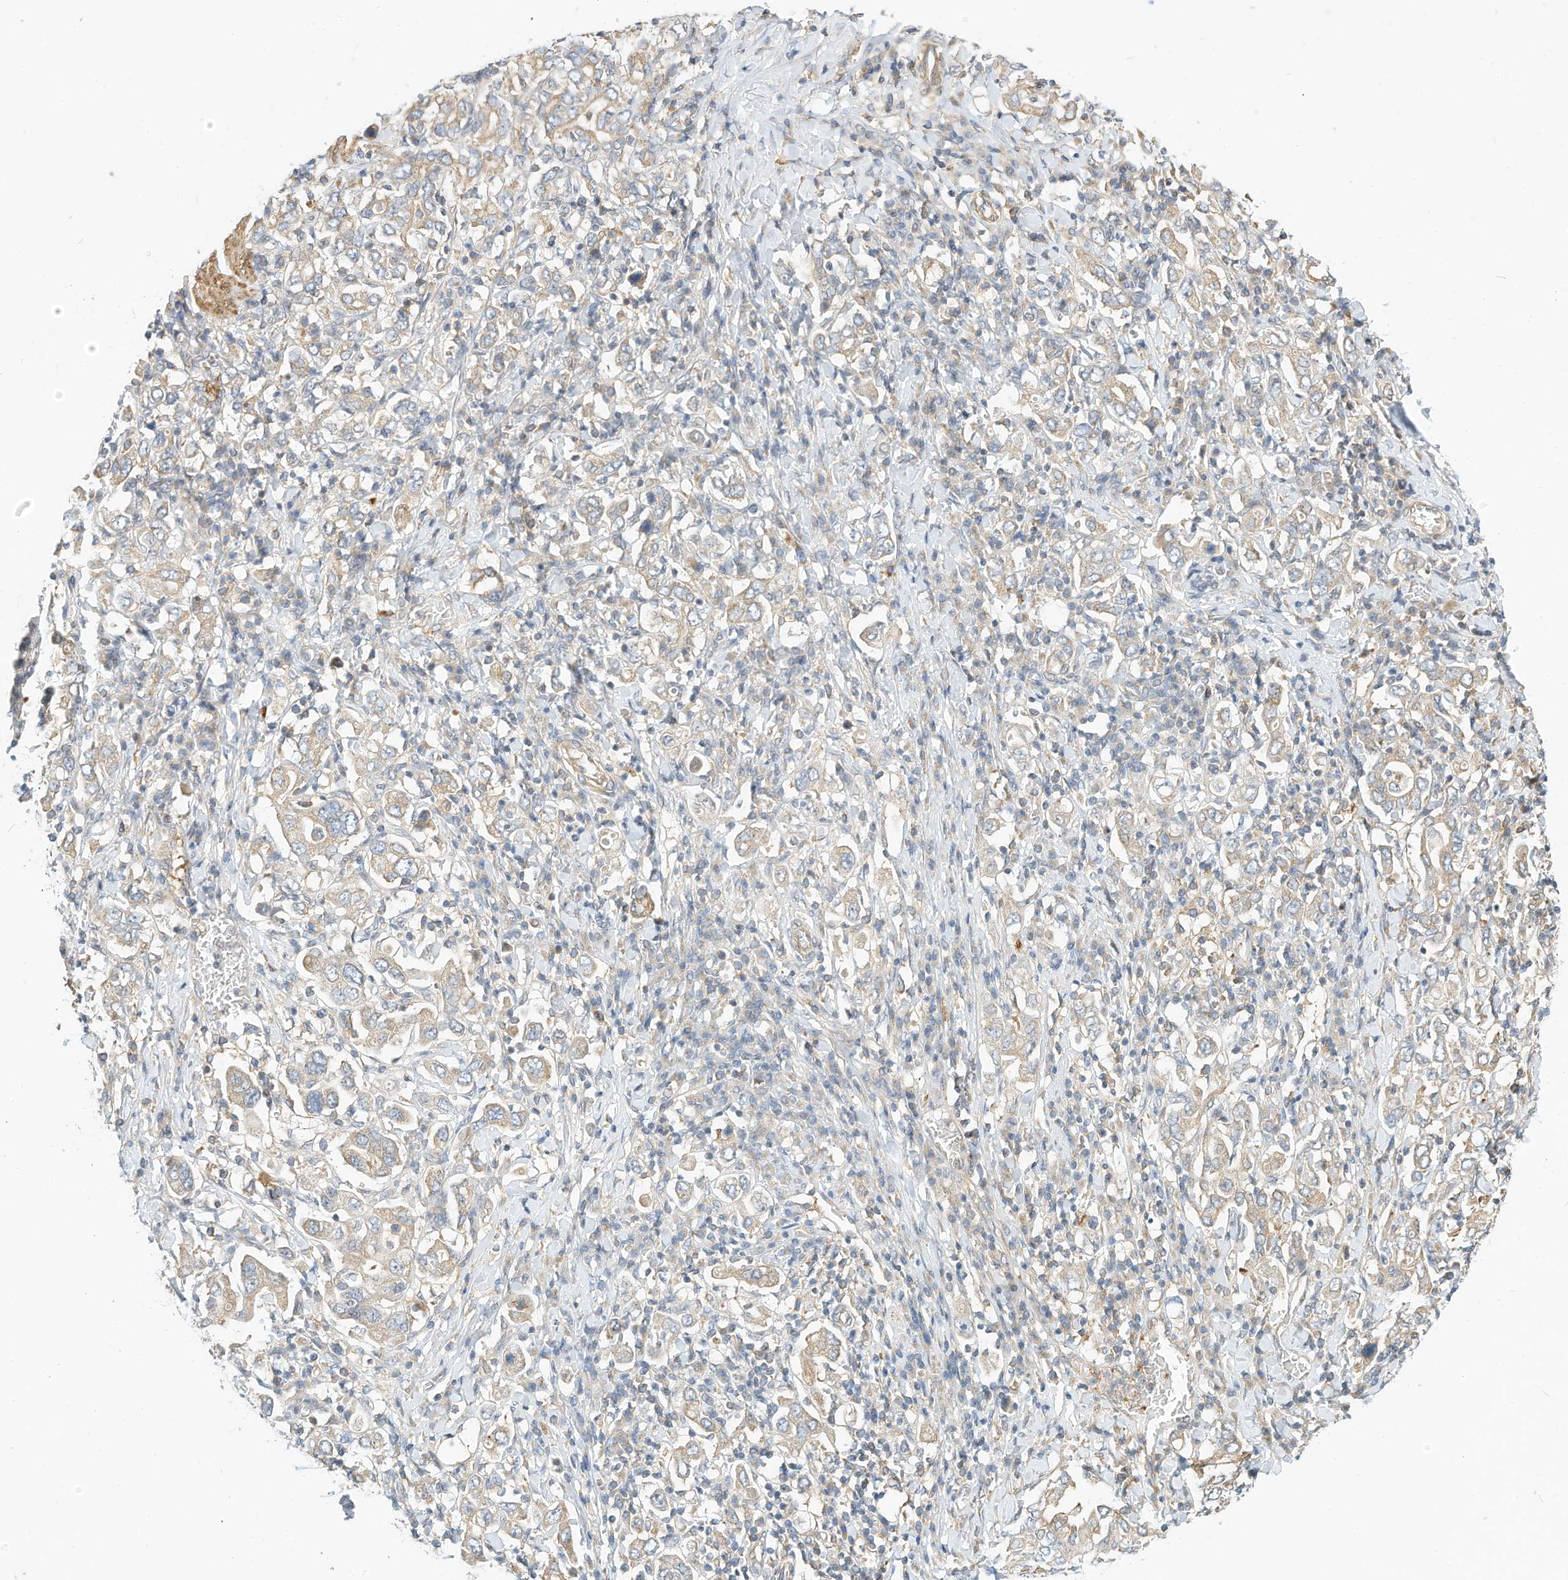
{"staining": {"intensity": "weak", "quantity": "25%-75%", "location": "cytoplasmic/membranous"}, "tissue": "stomach cancer", "cell_type": "Tumor cells", "image_type": "cancer", "snomed": [{"axis": "morphology", "description": "Adenocarcinoma, NOS"}, {"axis": "topography", "description": "Stomach, upper"}], "caption": "IHC of stomach cancer (adenocarcinoma) shows low levels of weak cytoplasmic/membranous staining in approximately 25%-75% of tumor cells.", "gene": "OFD1", "patient": {"sex": "male", "age": 62}}